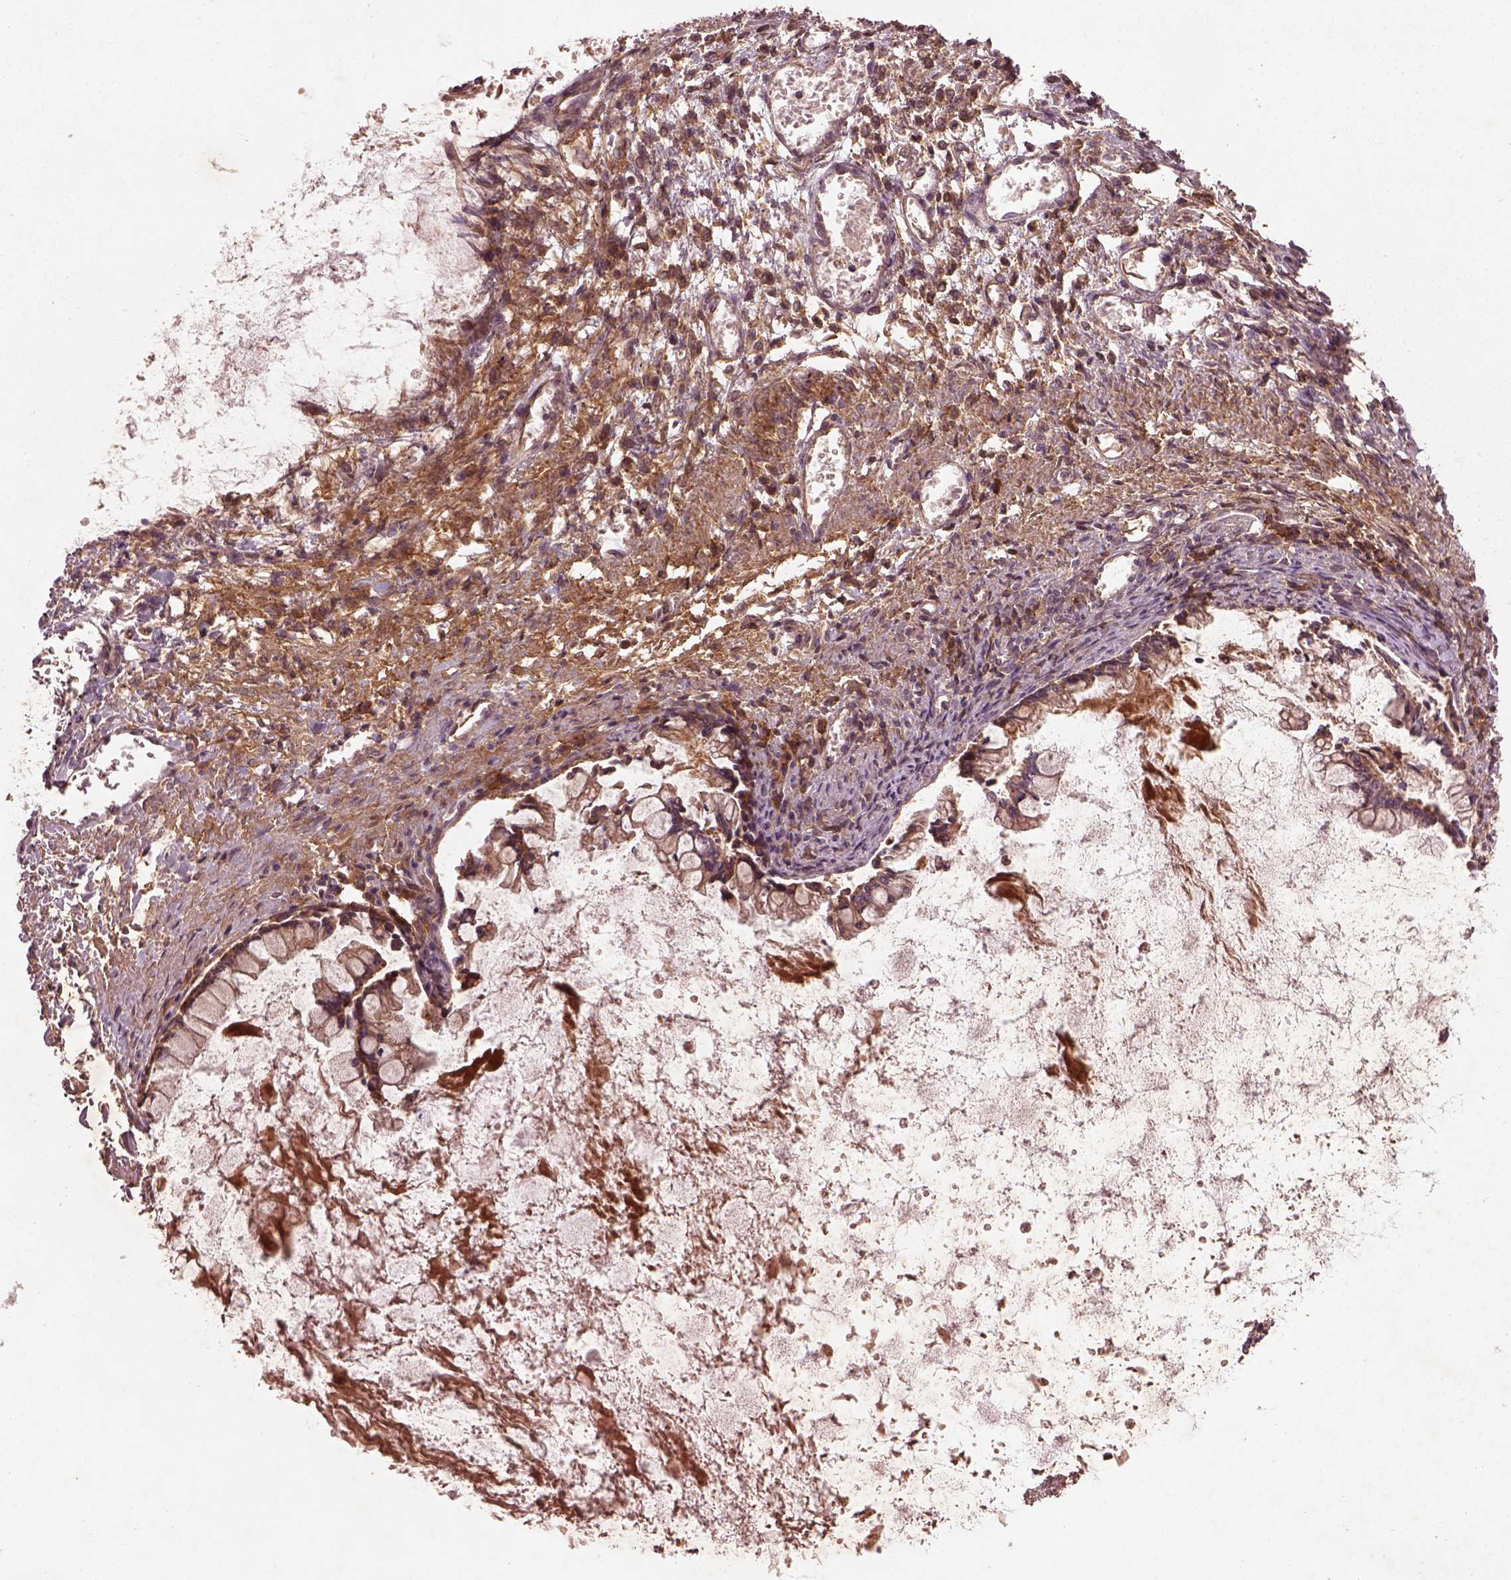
{"staining": {"intensity": "moderate", "quantity": ">75%", "location": "cytoplasmic/membranous"}, "tissue": "ovarian cancer", "cell_type": "Tumor cells", "image_type": "cancer", "snomed": [{"axis": "morphology", "description": "Cystadenocarcinoma, mucinous, NOS"}, {"axis": "topography", "description": "Ovary"}], "caption": "Immunohistochemical staining of ovarian cancer (mucinous cystadenocarcinoma) displays moderate cytoplasmic/membranous protein expression in about >75% of tumor cells.", "gene": "FAM234A", "patient": {"sex": "female", "age": 67}}